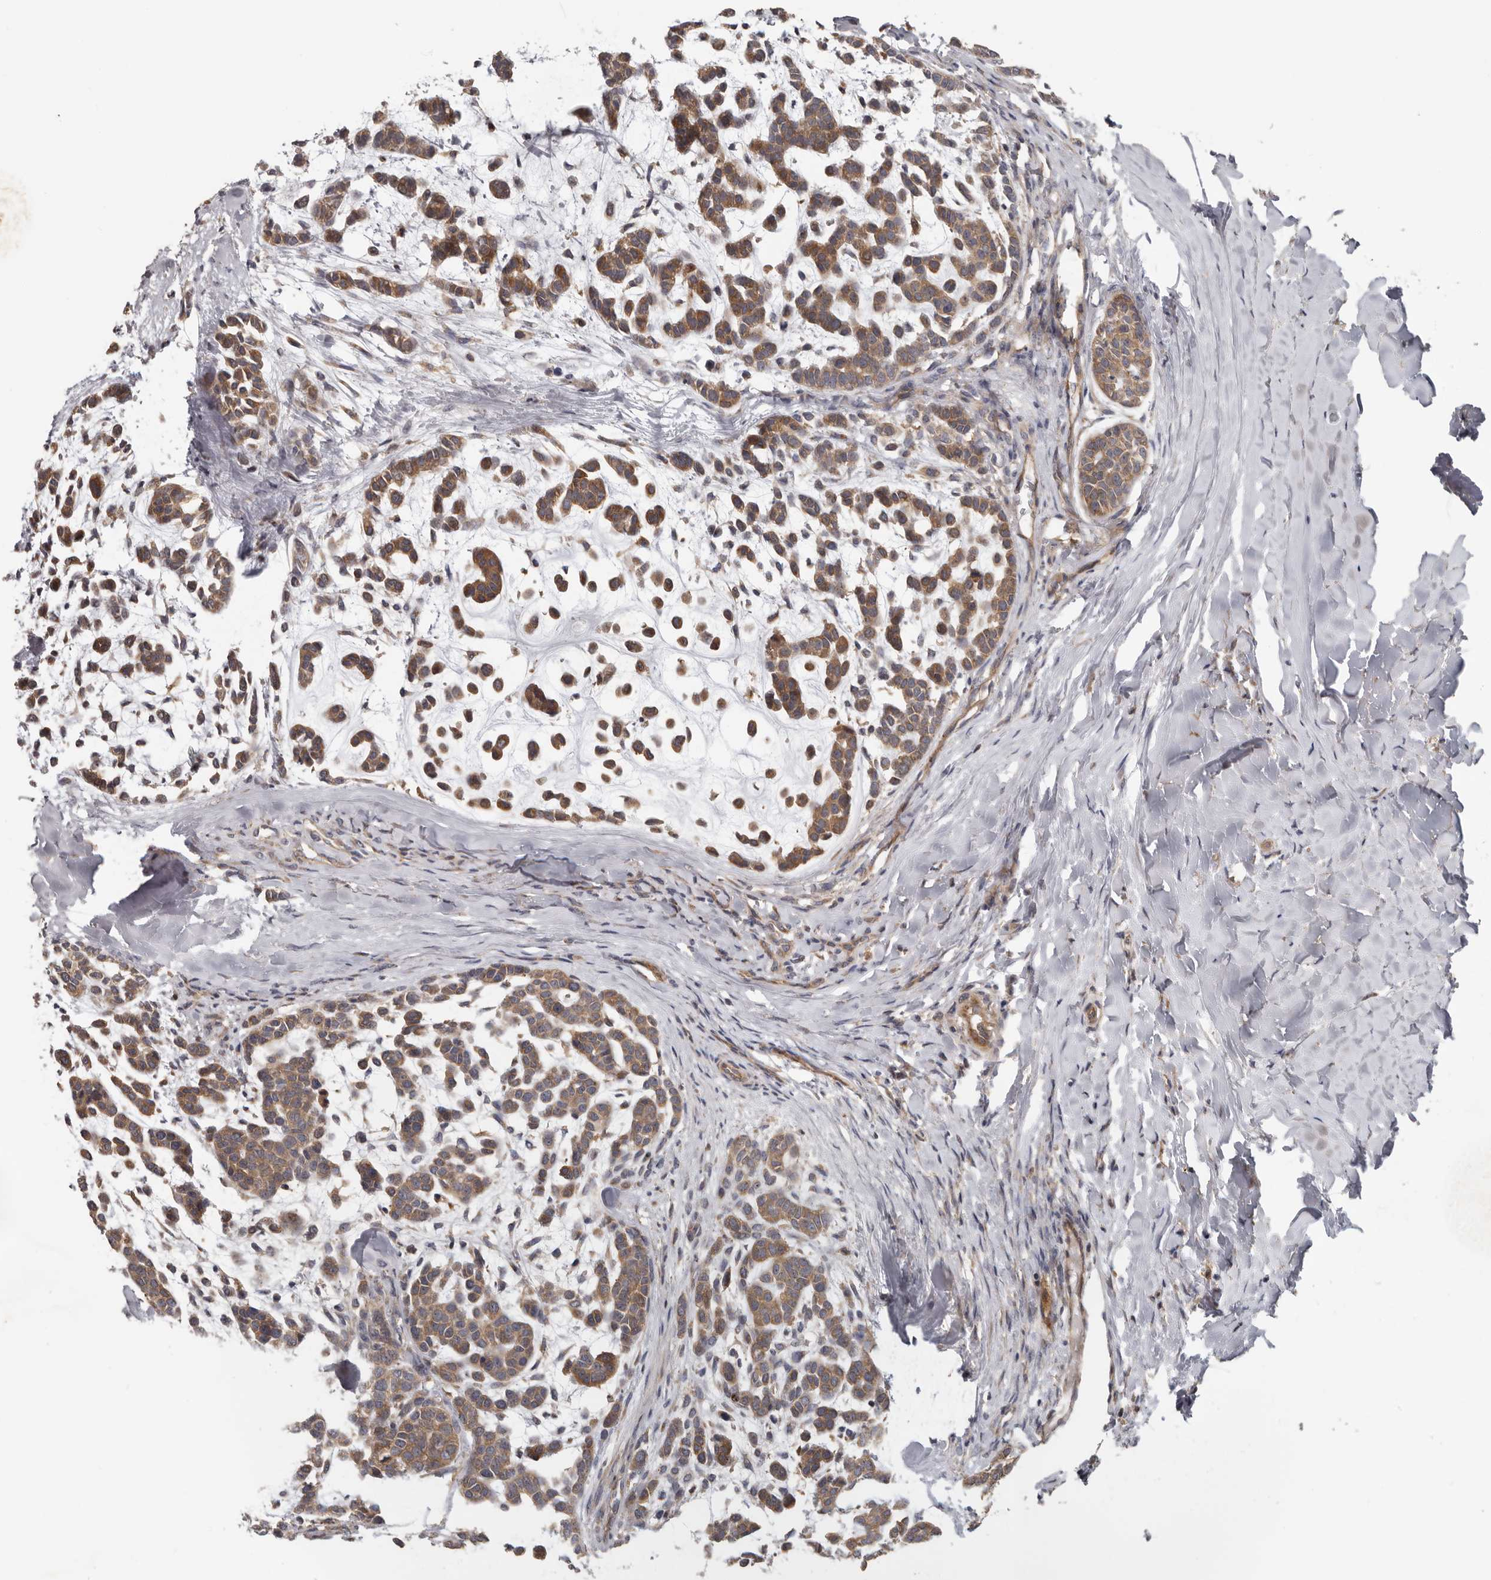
{"staining": {"intensity": "moderate", "quantity": ">75%", "location": "cytoplasmic/membranous"}, "tissue": "head and neck cancer", "cell_type": "Tumor cells", "image_type": "cancer", "snomed": [{"axis": "morphology", "description": "Adenocarcinoma, NOS"}, {"axis": "morphology", "description": "Adenoma, NOS"}, {"axis": "topography", "description": "Head-Neck"}], "caption": "Moderate cytoplasmic/membranous staining for a protein is present in about >75% of tumor cells of head and neck cancer (adenocarcinoma) using immunohistochemistry.", "gene": "HINT3", "patient": {"sex": "female", "age": 55}}